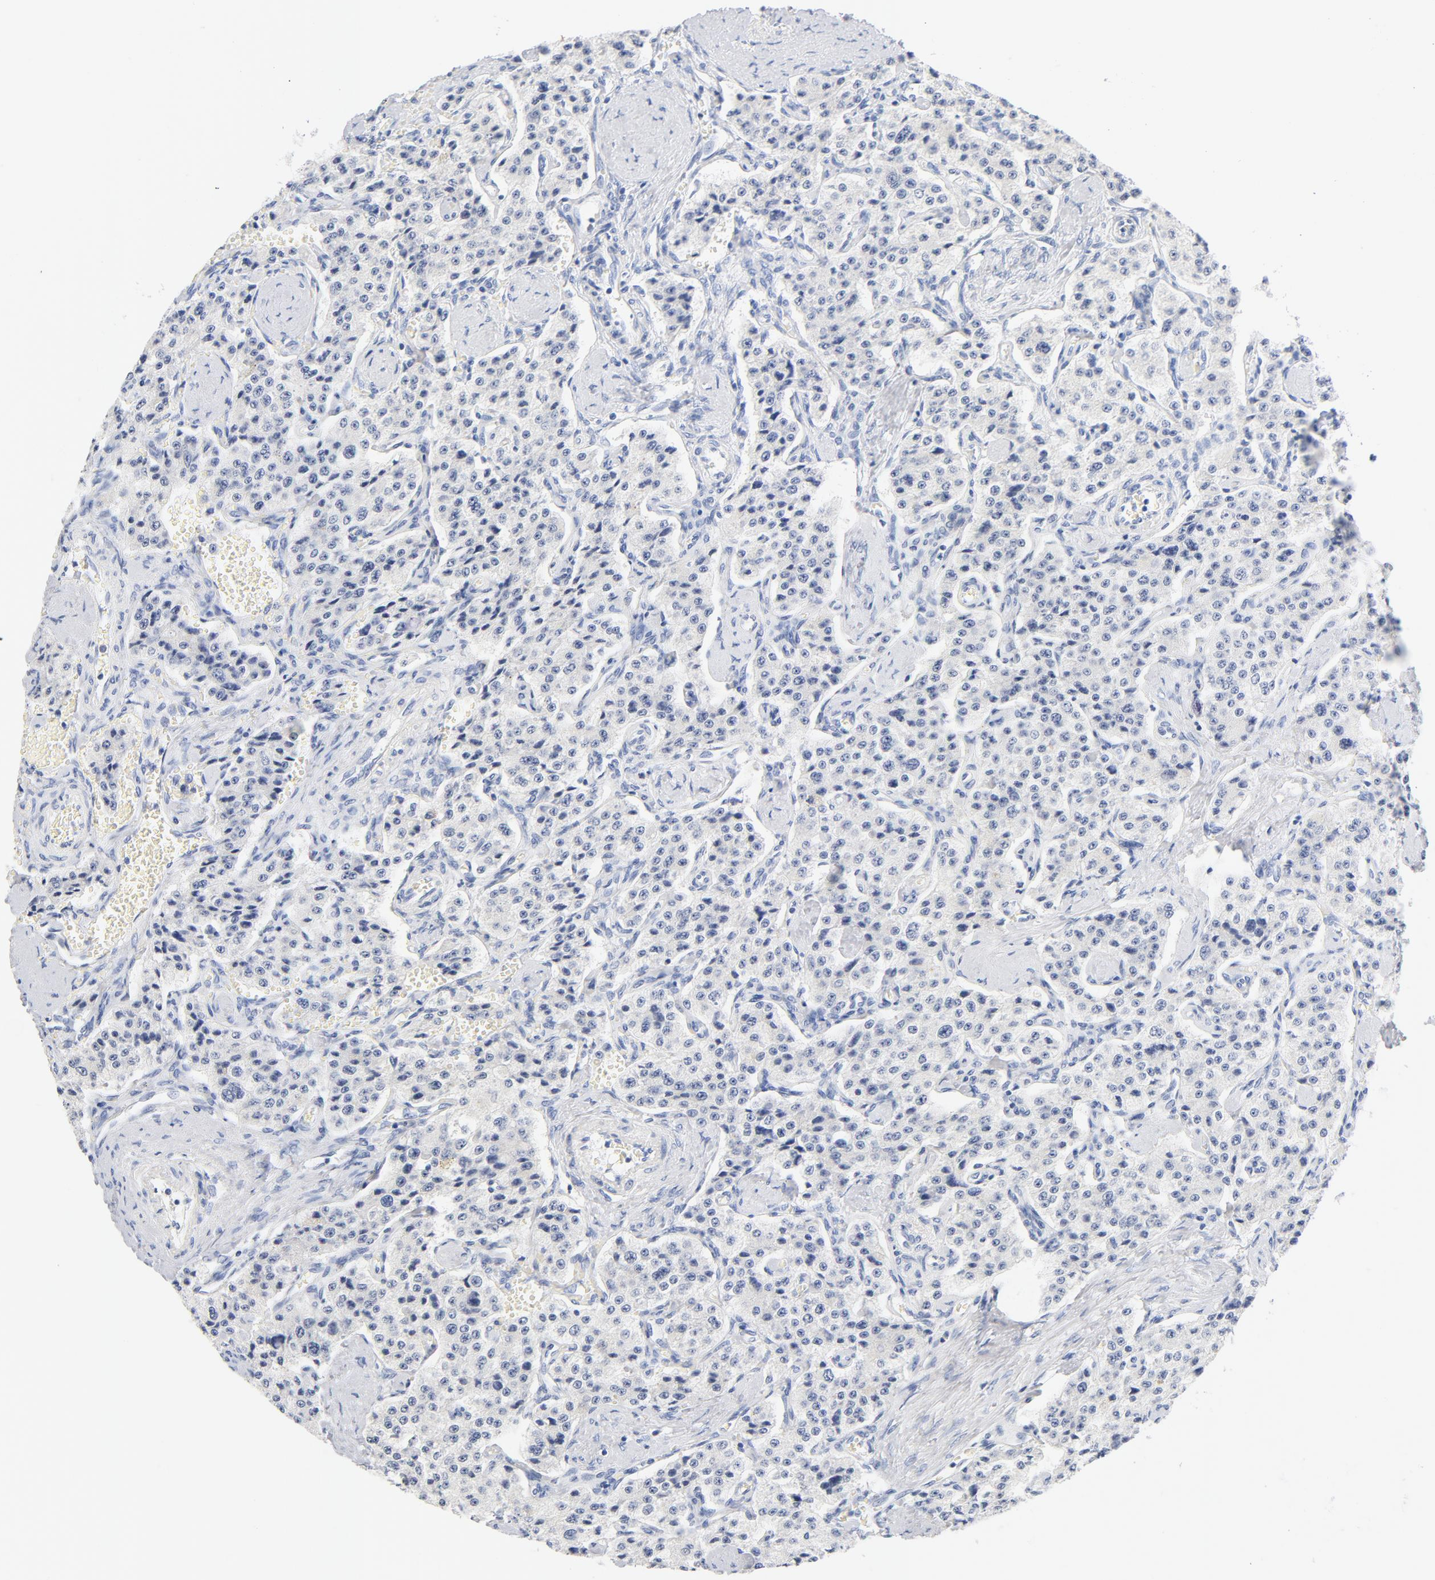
{"staining": {"intensity": "negative", "quantity": "none", "location": "none"}, "tissue": "carcinoid", "cell_type": "Tumor cells", "image_type": "cancer", "snomed": [{"axis": "morphology", "description": "Carcinoid, malignant, NOS"}, {"axis": "topography", "description": "Small intestine"}], "caption": "Malignant carcinoid was stained to show a protein in brown. There is no significant positivity in tumor cells. Brightfield microscopy of immunohistochemistry stained with DAB (brown) and hematoxylin (blue), captured at high magnification.", "gene": "CDC20", "patient": {"sex": "male", "age": 52}}